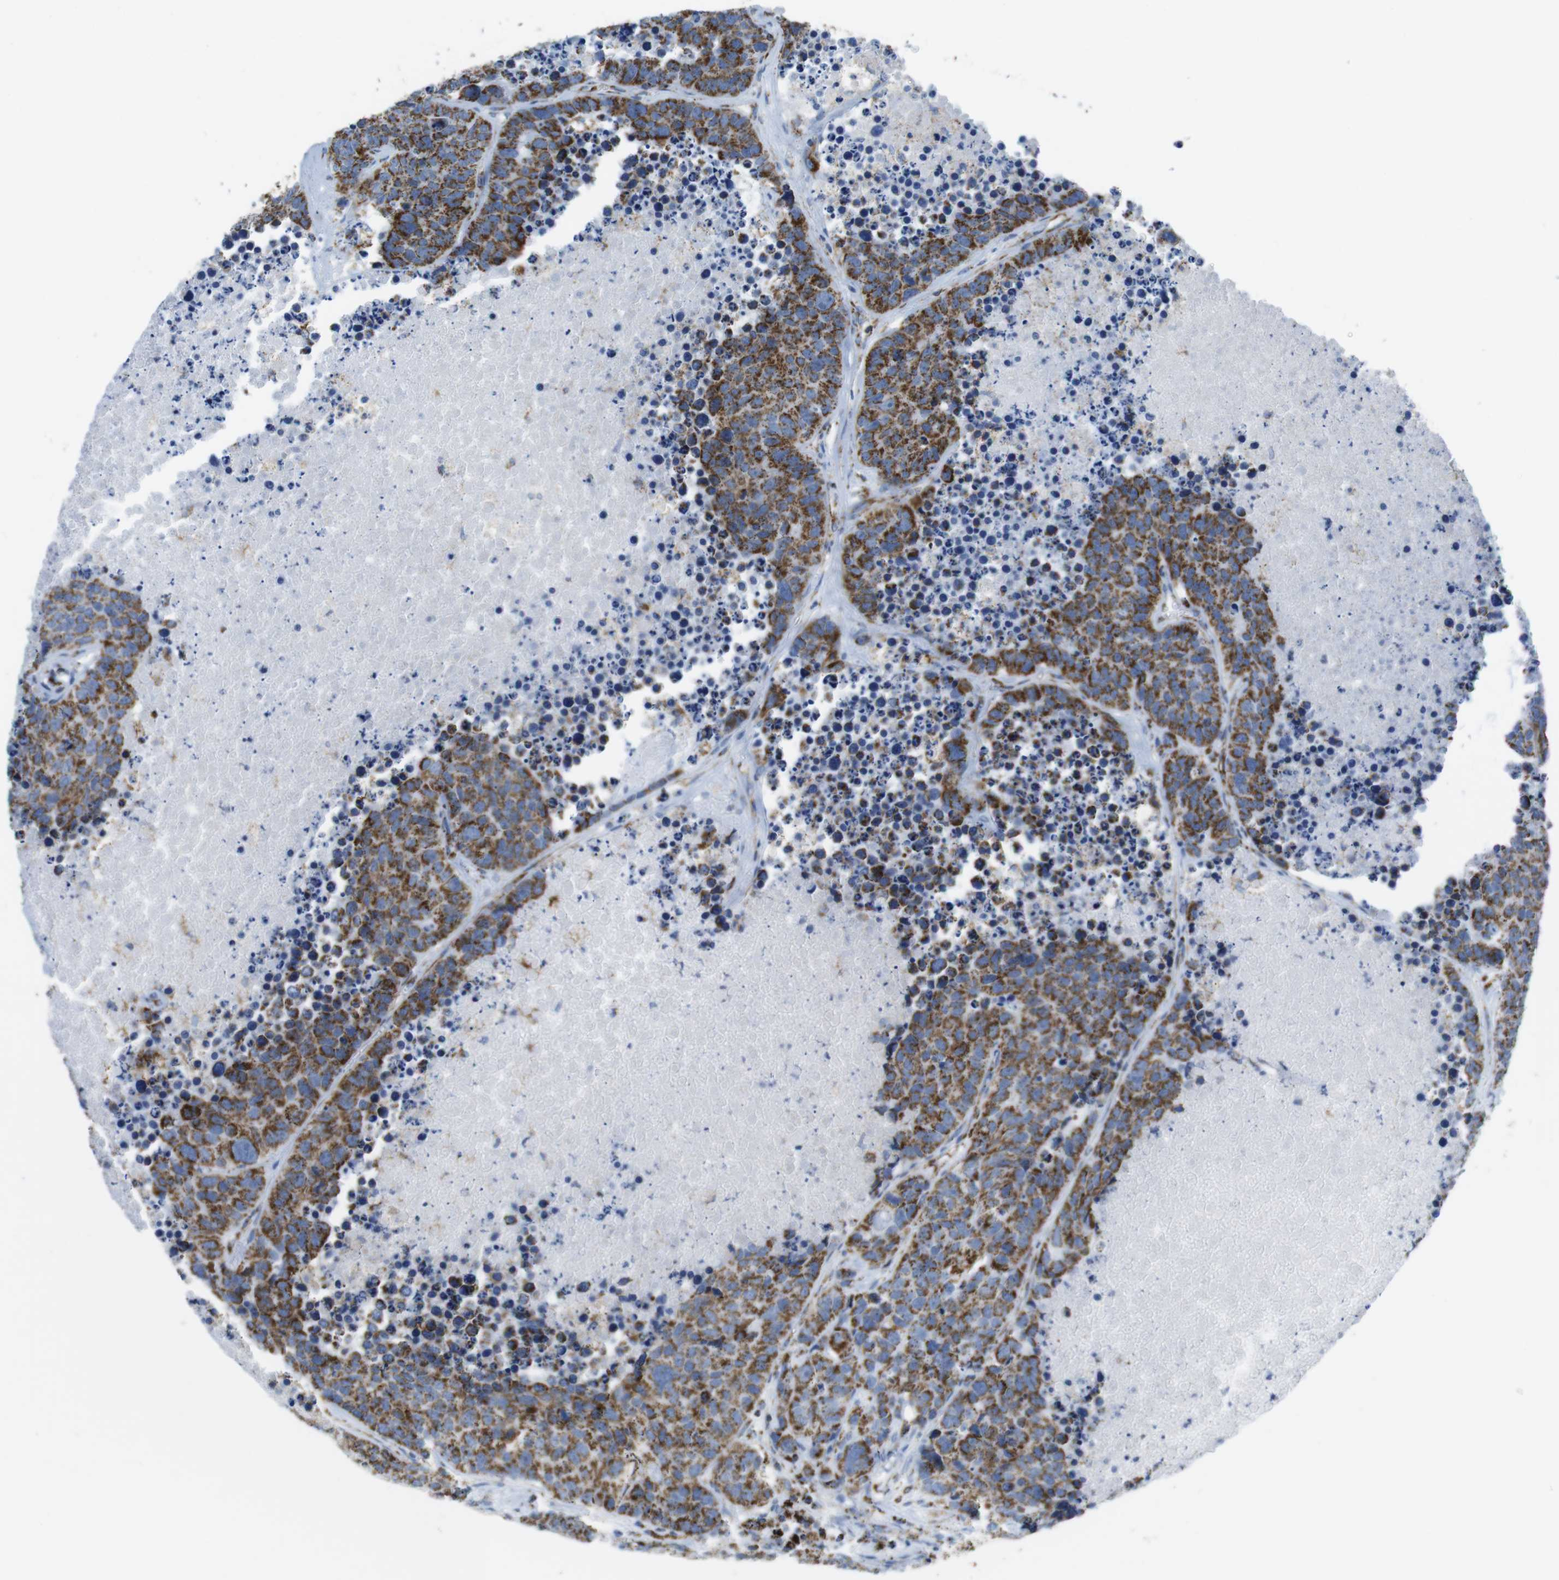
{"staining": {"intensity": "moderate", "quantity": ">75%", "location": "cytoplasmic/membranous"}, "tissue": "carcinoid", "cell_type": "Tumor cells", "image_type": "cancer", "snomed": [{"axis": "morphology", "description": "Carcinoid, malignant, NOS"}, {"axis": "topography", "description": "Lung"}], "caption": "Carcinoid (malignant) stained with a protein marker exhibits moderate staining in tumor cells.", "gene": "ATP5PO", "patient": {"sex": "male", "age": 60}}